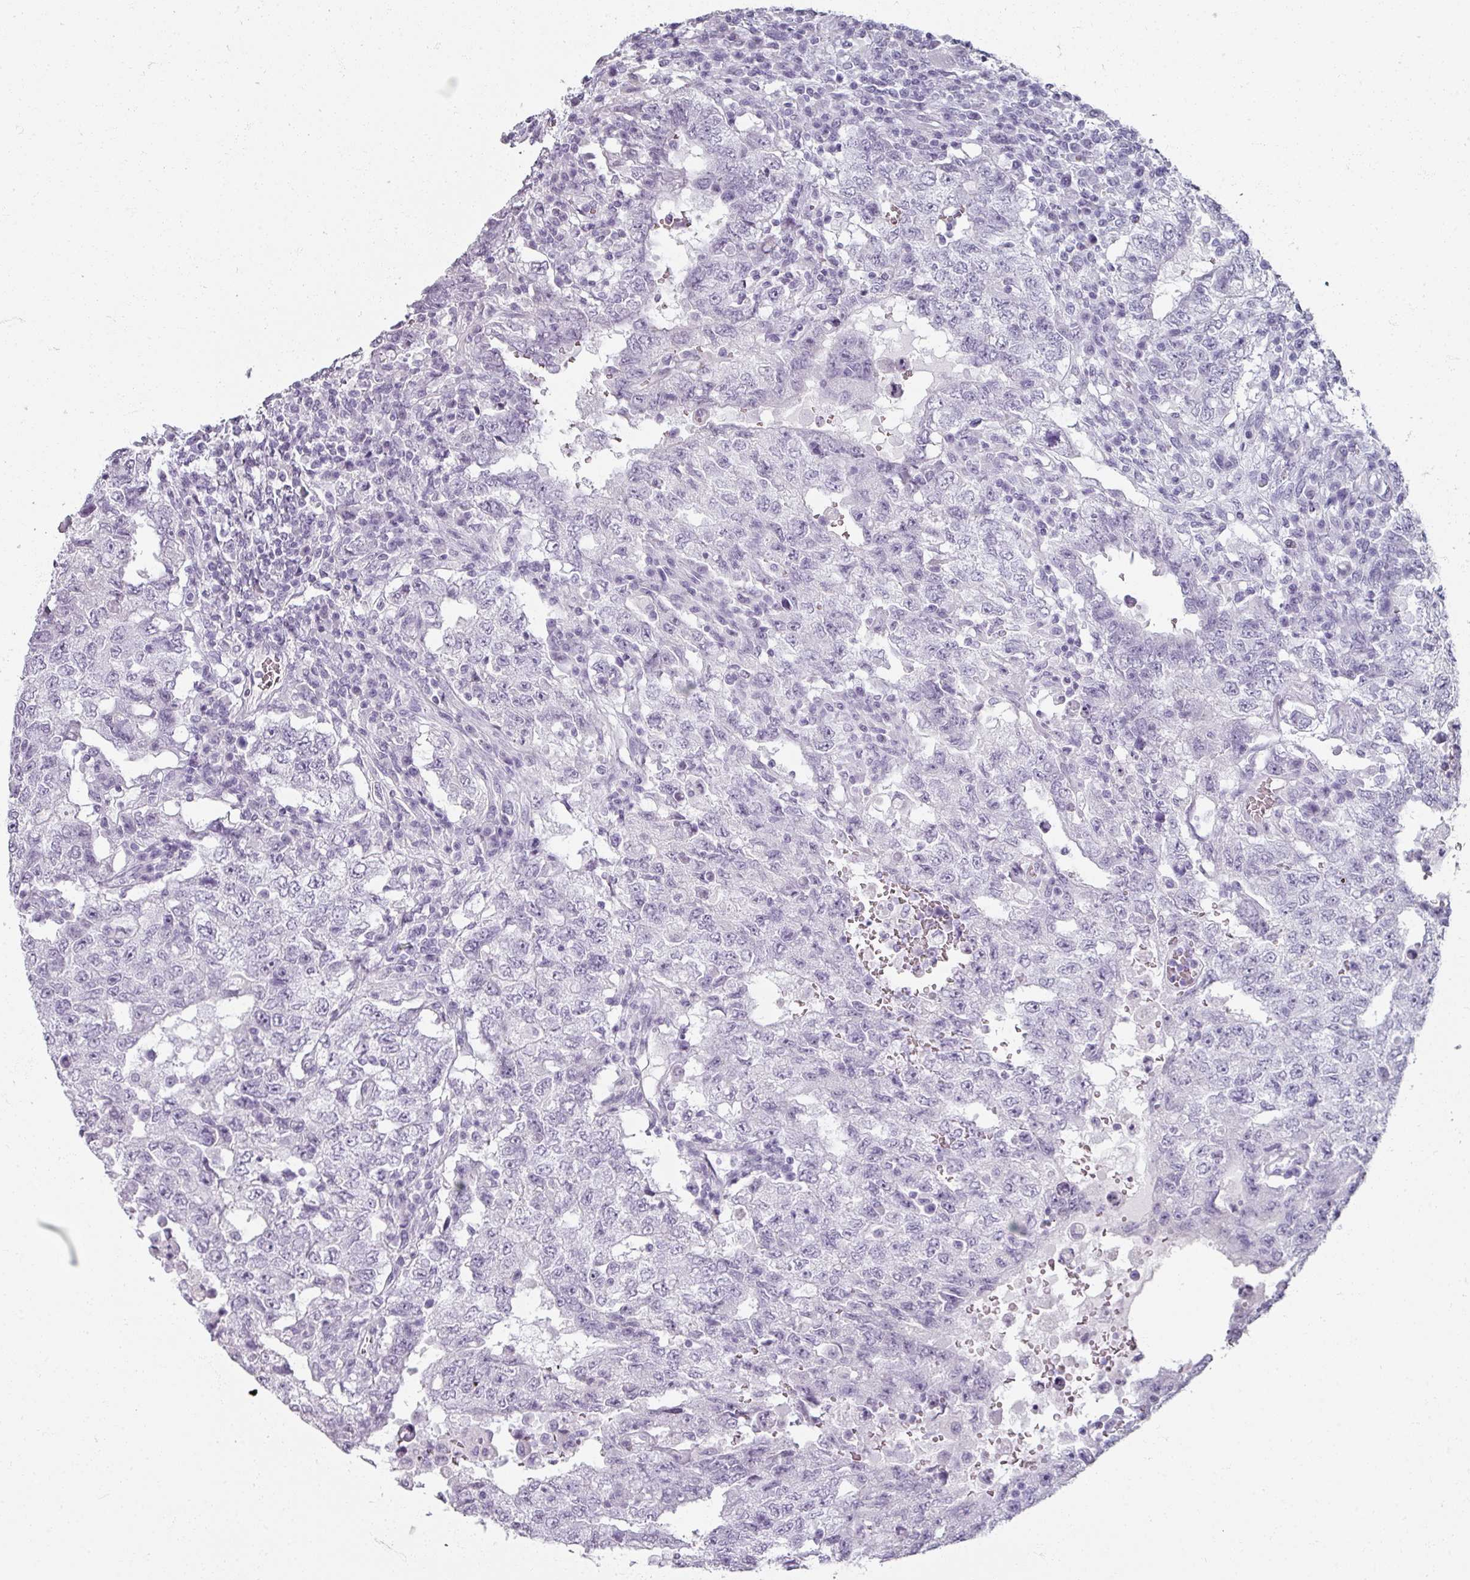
{"staining": {"intensity": "negative", "quantity": "none", "location": "none"}, "tissue": "testis cancer", "cell_type": "Tumor cells", "image_type": "cancer", "snomed": [{"axis": "morphology", "description": "Carcinoma, Embryonal, NOS"}, {"axis": "topography", "description": "Testis"}], "caption": "This is an immunohistochemistry (IHC) image of testis embryonal carcinoma. There is no positivity in tumor cells.", "gene": "REG3G", "patient": {"sex": "male", "age": 26}}